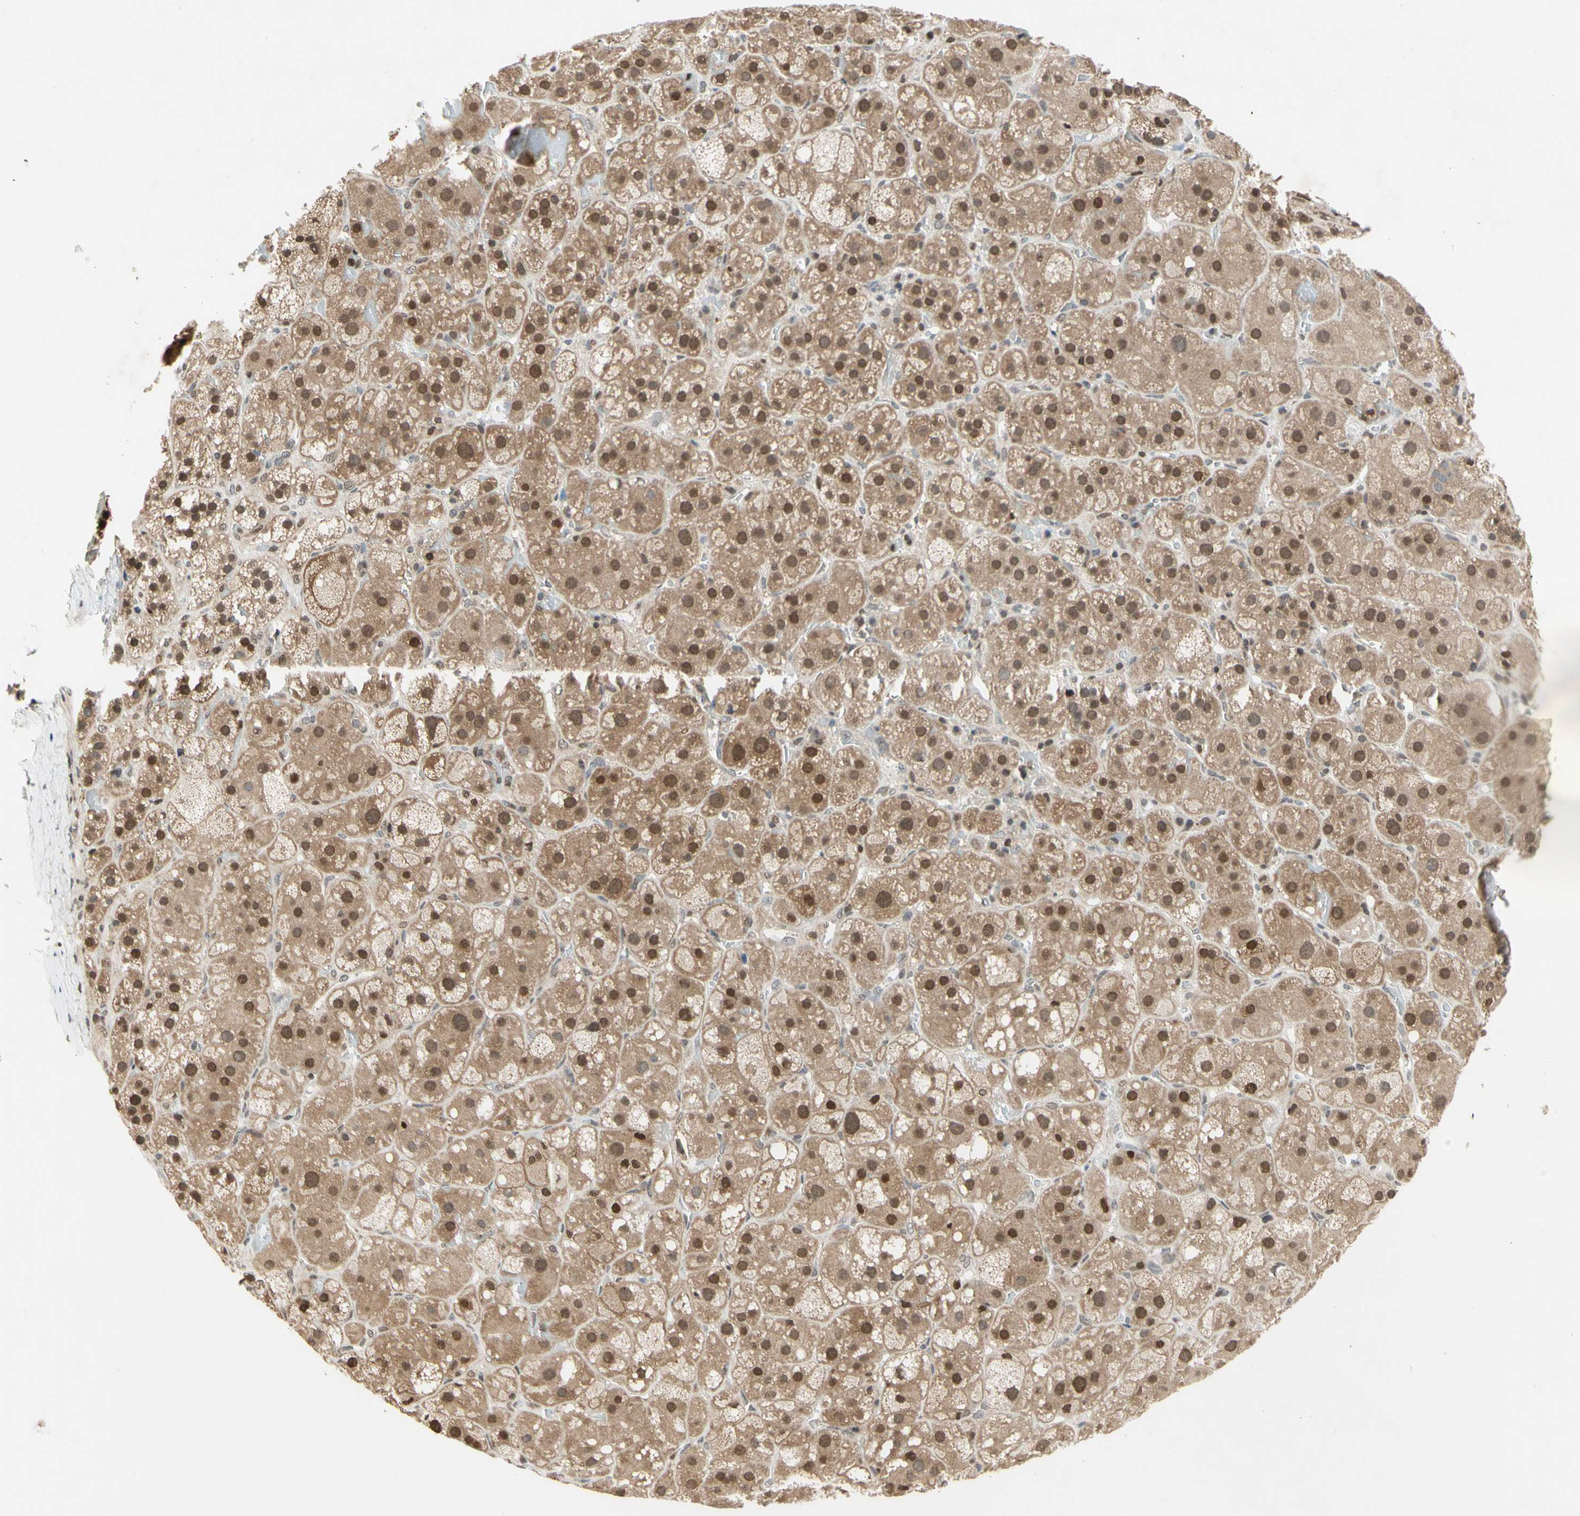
{"staining": {"intensity": "moderate", "quantity": ">75%", "location": "cytoplasmic/membranous,nuclear"}, "tissue": "adrenal gland", "cell_type": "Glandular cells", "image_type": "normal", "snomed": [{"axis": "morphology", "description": "Normal tissue, NOS"}, {"axis": "topography", "description": "Adrenal gland"}], "caption": "An IHC micrograph of normal tissue is shown. Protein staining in brown labels moderate cytoplasmic/membranous,nuclear positivity in adrenal gland within glandular cells.", "gene": "GSR", "patient": {"sex": "female", "age": 47}}